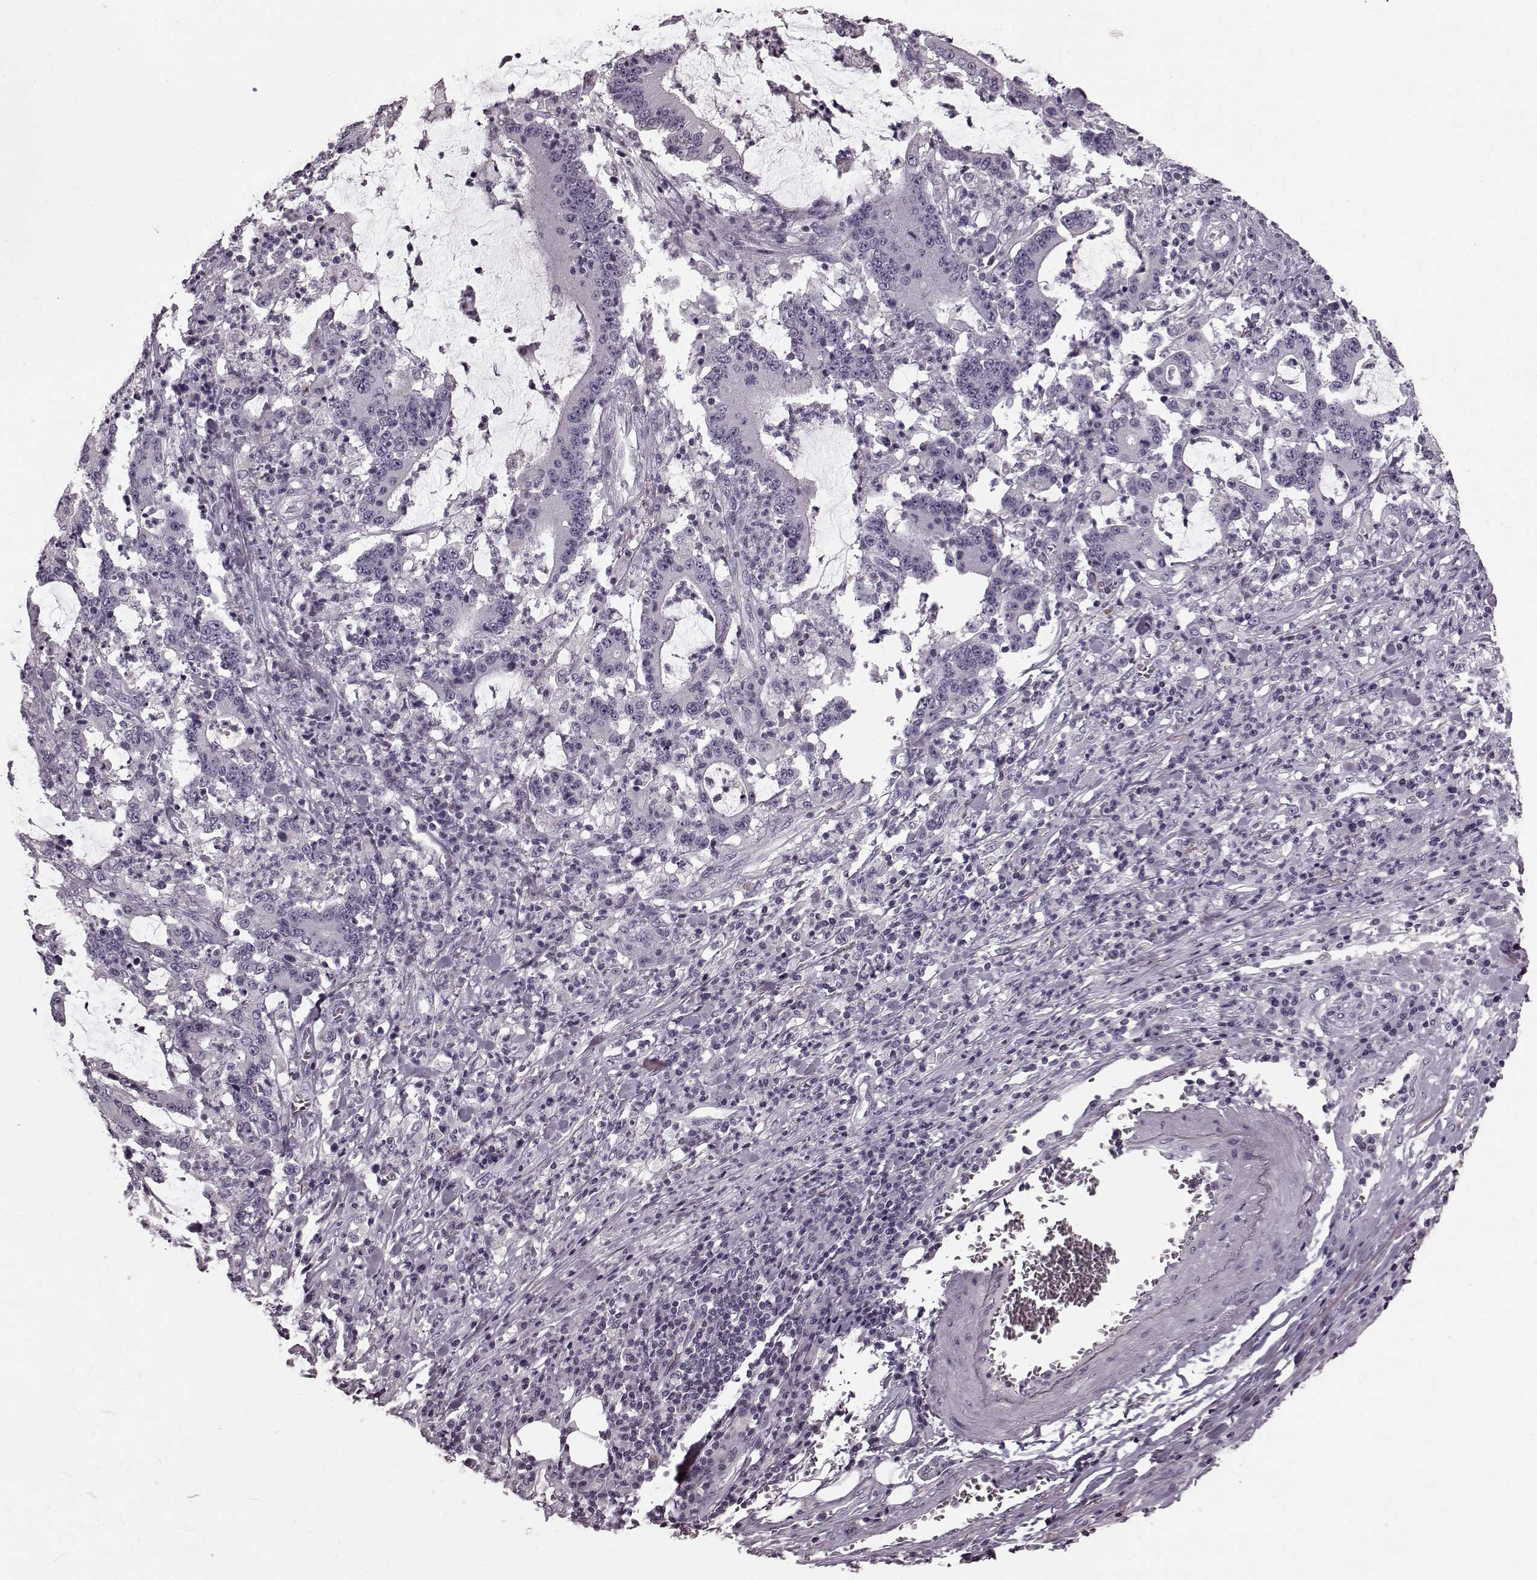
{"staining": {"intensity": "negative", "quantity": "none", "location": "none"}, "tissue": "stomach cancer", "cell_type": "Tumor cells", "image_type": "cancer", "snomed": [{"axis": "morphology", "description": "Adenocarcinoma, NOS"}, {"axis": "topography", "description": "Stomach, upper"}], "caption": "Immunohistochemistry (IHC) histopathology image of neoplastic tissue: stomach adenocarcinoma stained with DAB displays no significant protein expression in tumor cells.", "gene": "CST7", "patient": {"sex": "male", "age": 68}}